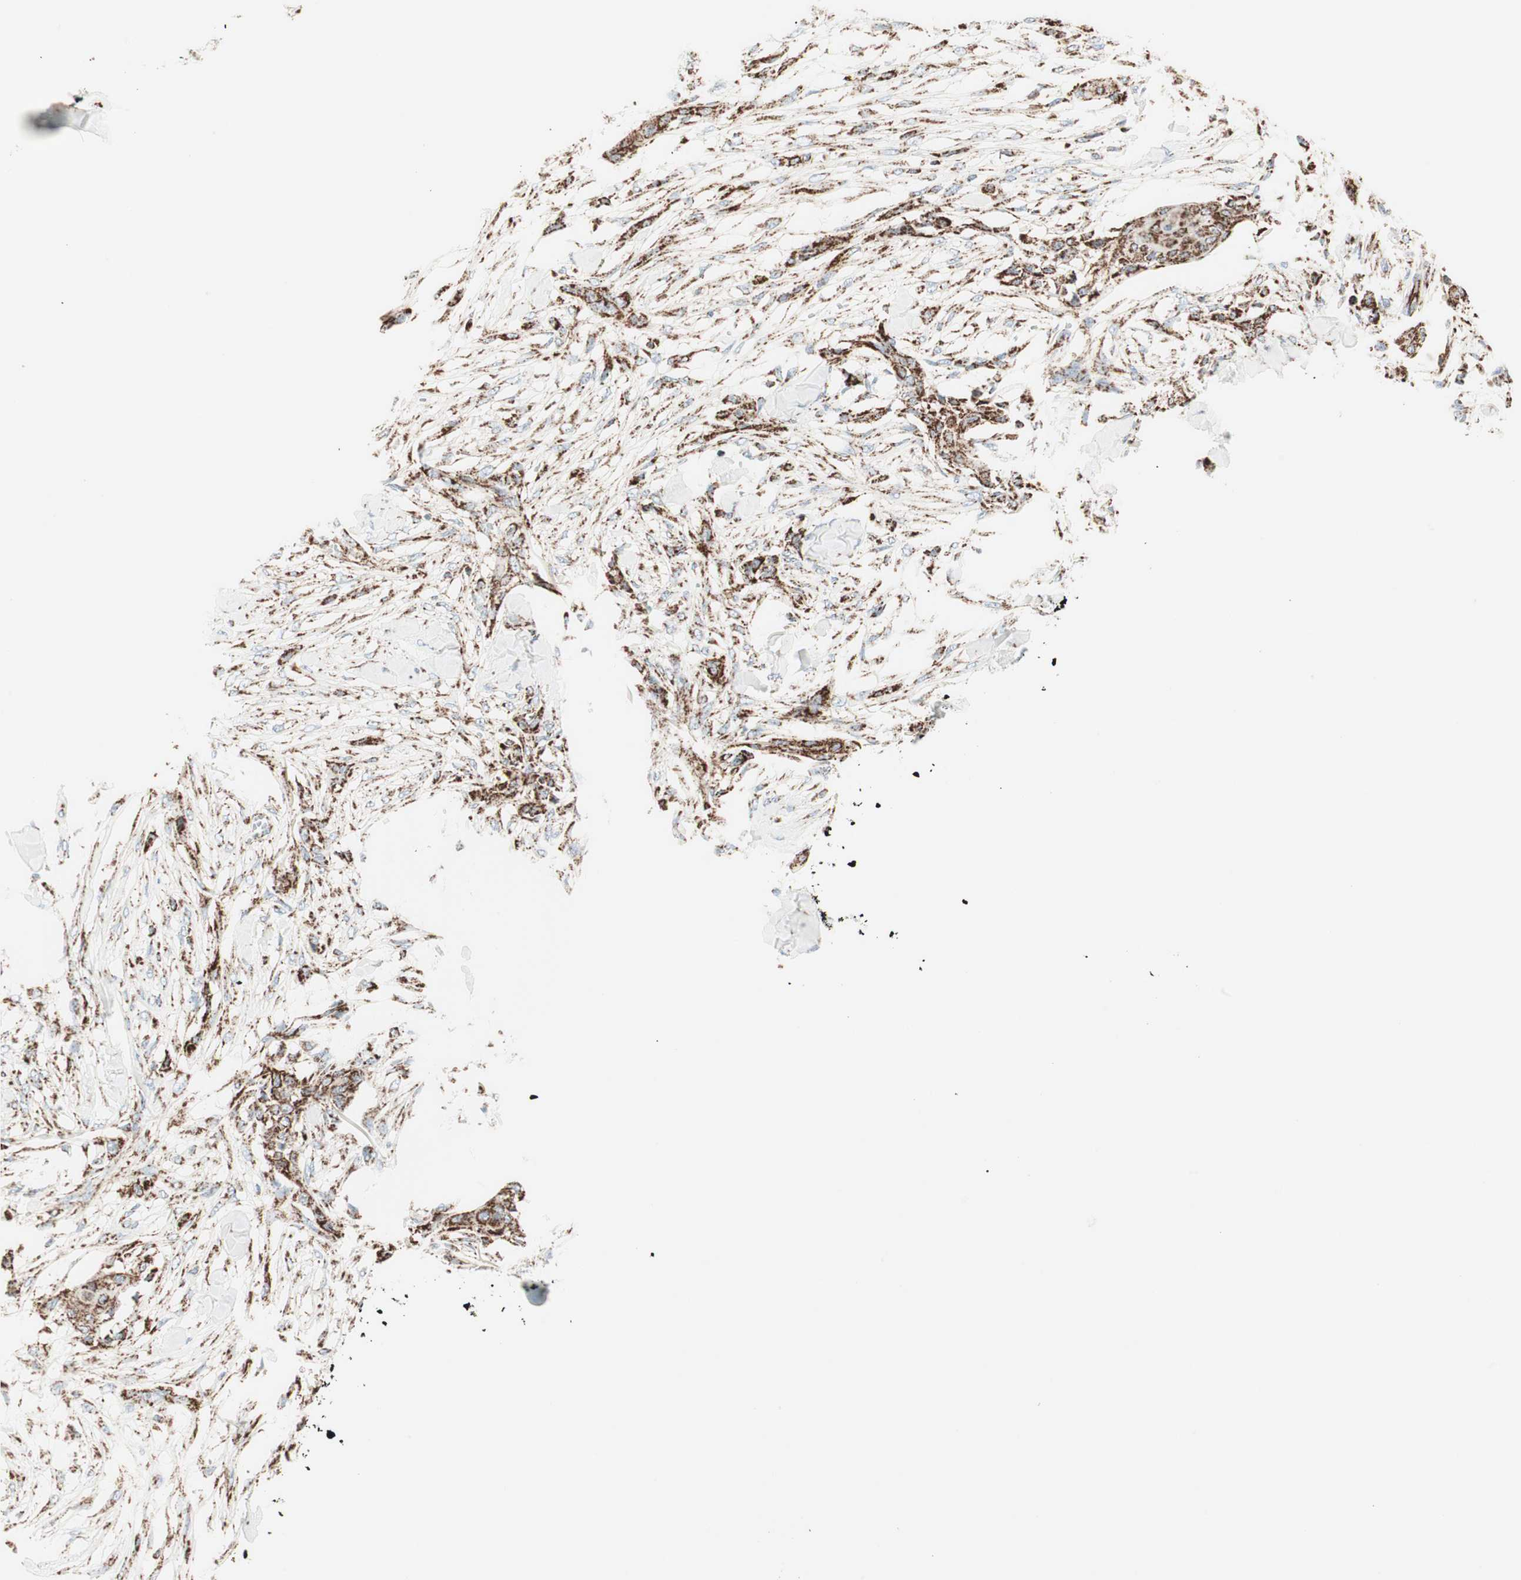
{"staining": {"intensity": "strong", "quantity": ">75%", "location": "cytoplasmic/membranous"}, "tissue": "skin cancer", "cell_type": "Tumor cells", "image_type": "cancer", "snomed": [{"axis": "morphology", "description": "Squamous cell carcinoma, NOS"}, {"axis": "topography", "description": "Skin"}], "caption": "An immunohistochemistry (IHC) photomicrograph of tumor tissue is shown. Protein staining in brown labels strong cytoplasmic/membranous positivity in squamous cell carcinoma (skin) within tumor cells.", "gene": "TOMM20", "patient": {"sex": "female", "age": 59}}